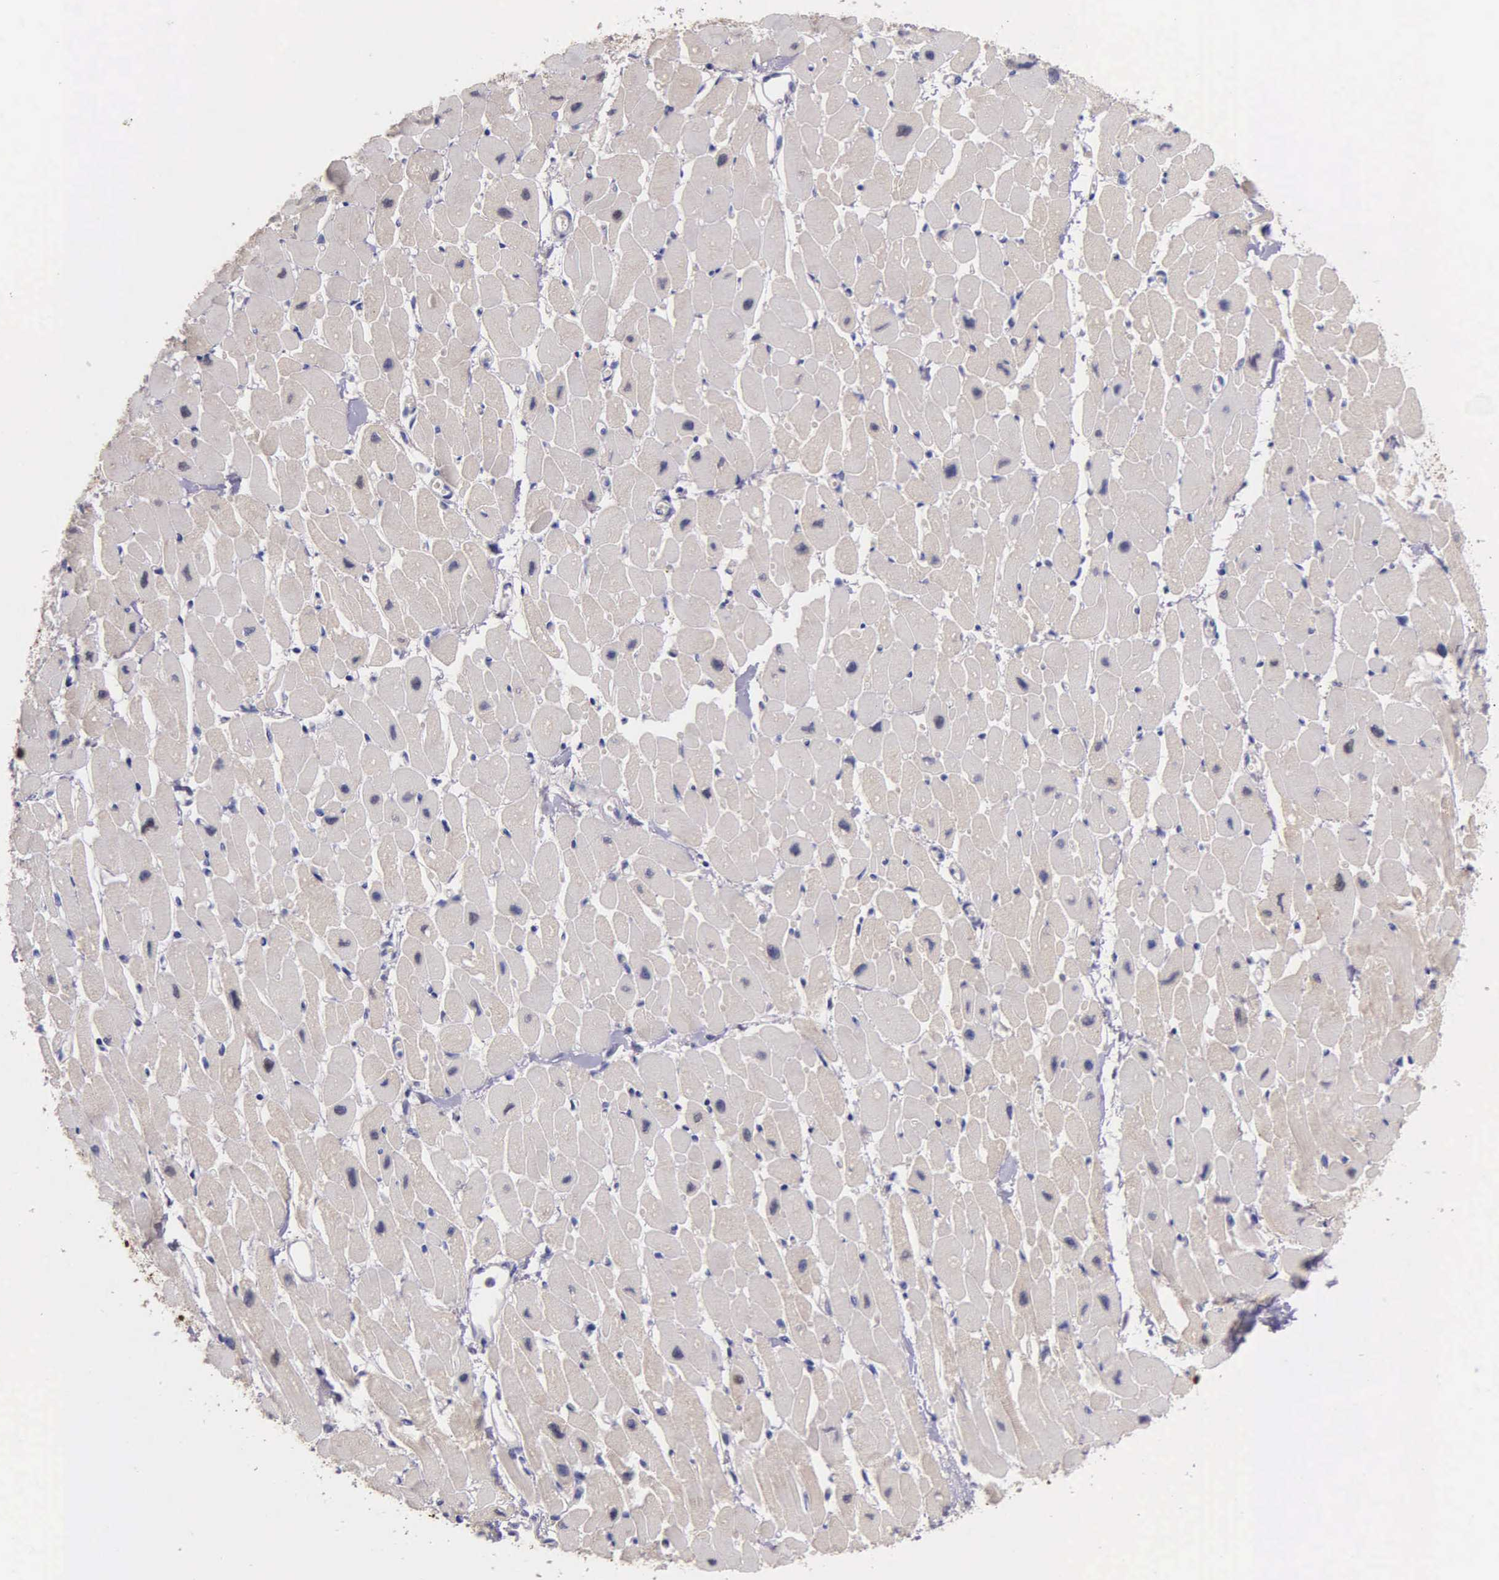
{"staining": {"intensity": "negative", "quantity": "none", "location": "none"}, "tissue": "heart muscle", "cell_type": "Cardiomyocytes", "image_type": "normal", "snomed": [{"axis": "morphology", "description": "Normal tissue, NOS"}, {"axis": "topography", "description": "Heart"}], "caption": "This histopathology image is of normal heart muscle stained with IHC to label a protein in brown with the nuclei are counter-stained blue. There is no positivity in cardiomyocytes.", "gene": "GSTT2B", "patient": {"sex": "female", "age": 54}}